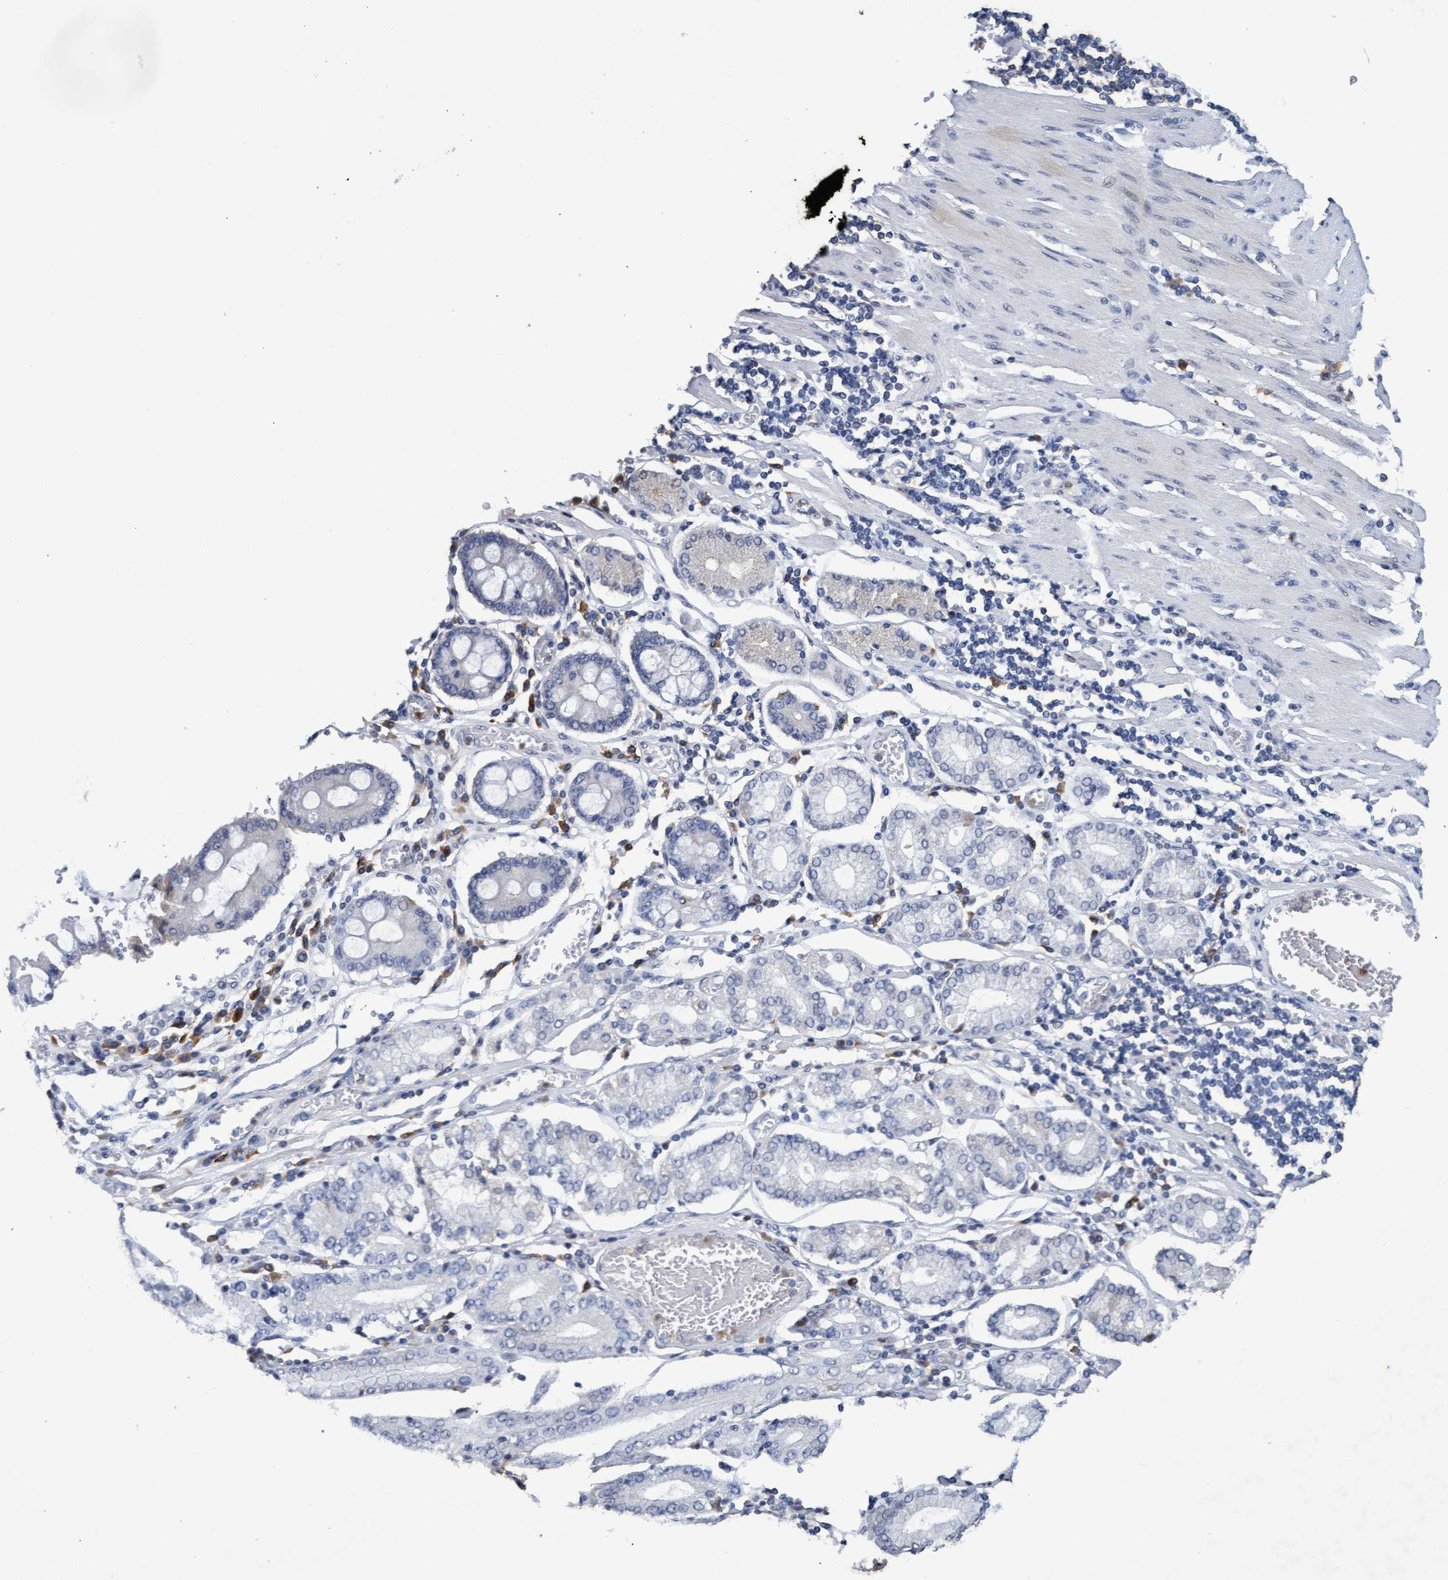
{"staining": {"intensity": "negative", "quantity": "none", "location": "none"}, "tissue": "stomach cancer", "cell_type": "Tumor cells", "image_type": "cancer", "snomed": [{"axis": "morphology", "description": "Adenocarcinoma, NOS"}, {"axis": "topography", "description": "Stomach"}], "caption": "Stomach adenocarcinoma was stained to show a protein in brown. There is no significant expression in tumor cells. The staining is performed using DAB (3,3'-diaminobenzidine) brown chromogen with nuclei counter-stained in using hematoxylin.", "gene": "GPR39", "patient": {"sex": "female", "age": 73}}